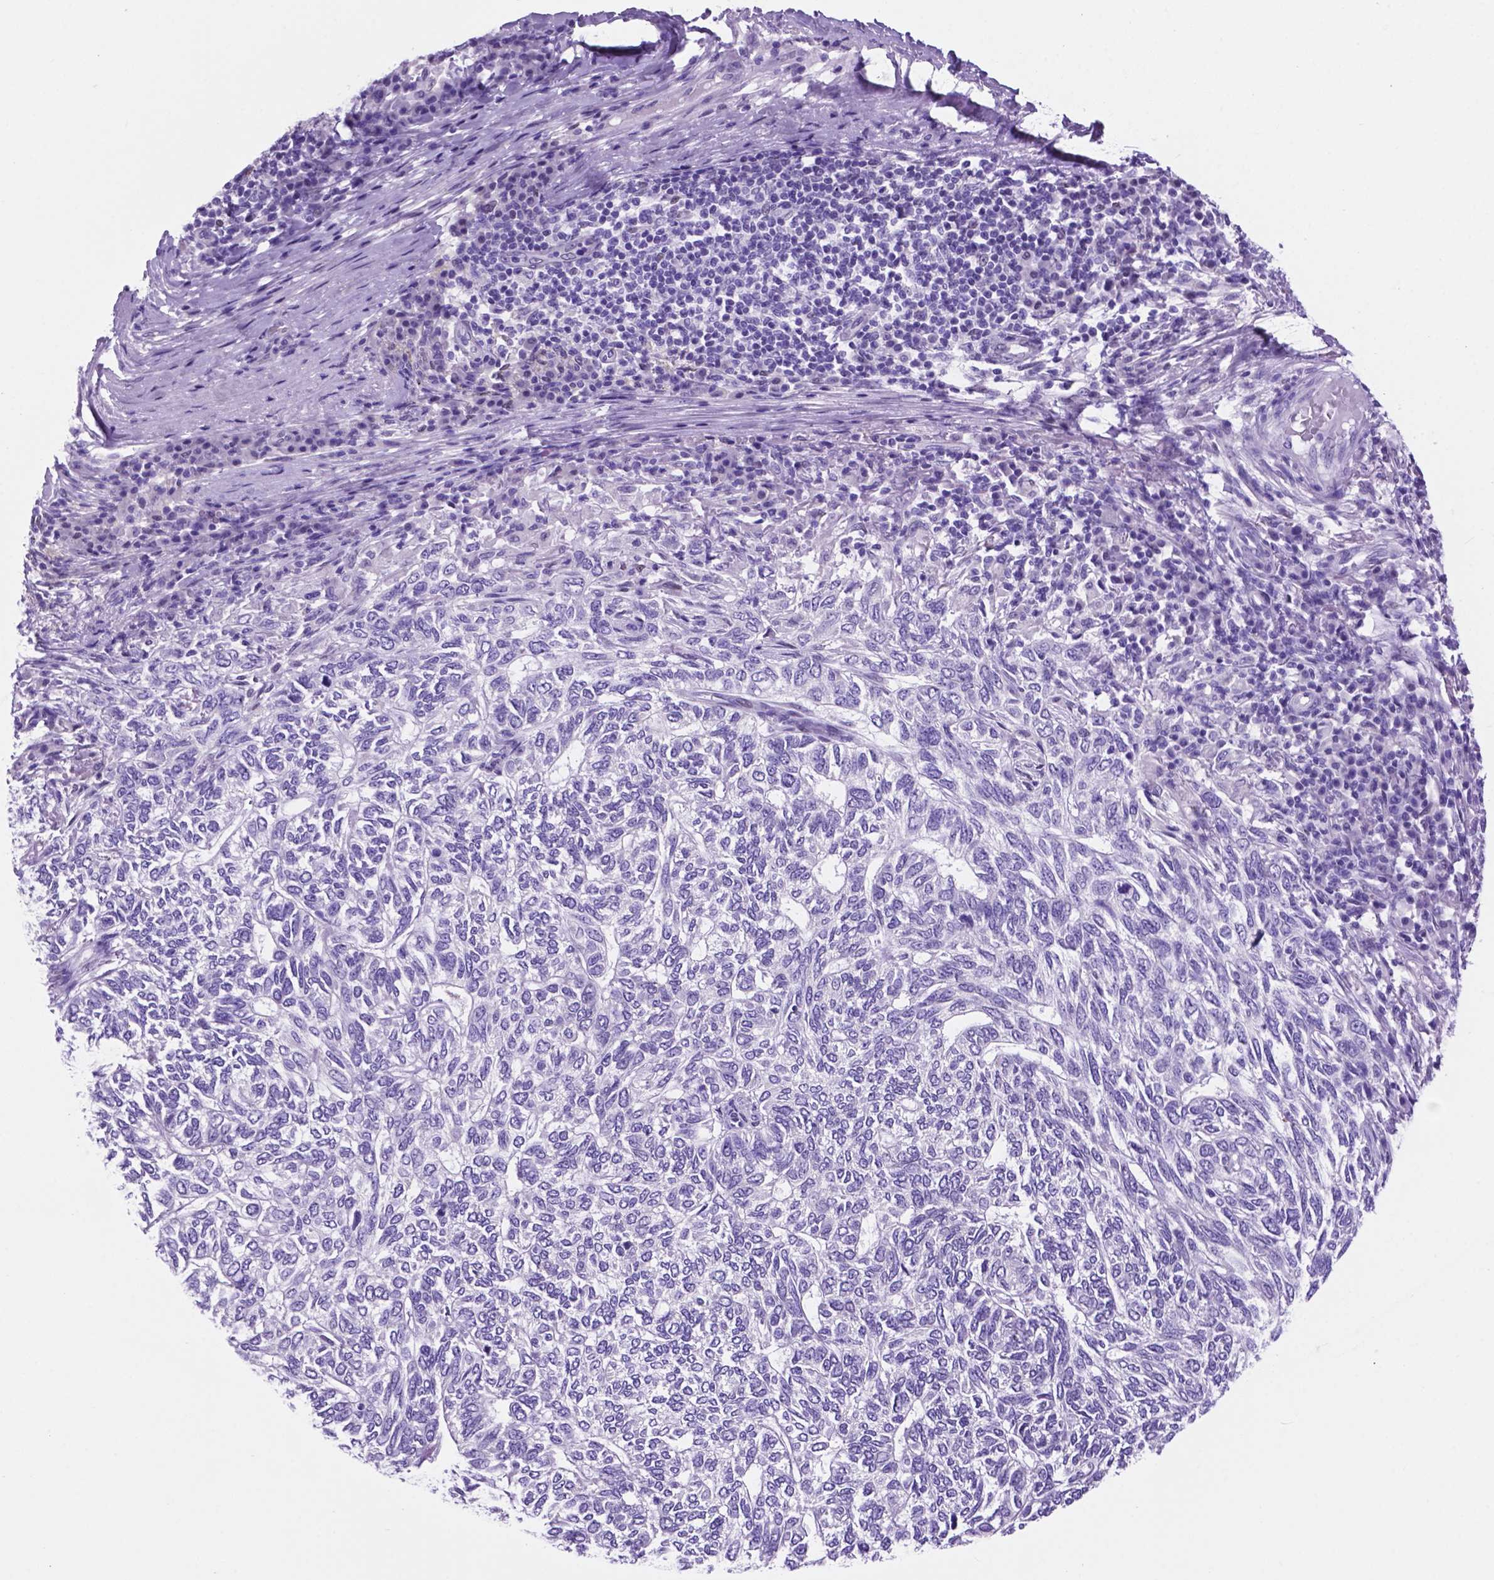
{"staining": {"intensity": "negative", "quantity": "none", "location": "none"}, "tissue": "skin cancer", "cell_type": "Tumor cells", "image_type": "cancer", "snomed": [{"axis": "morphology", "description": "Basal cell carcinoma"}, {"axis": "topography", "description": "Skin"}], "caption": "There is no significant staining in tumor cells of skin cancer (basal cell carcinoma).", "gene": "TMEM210", "patient": {"sex": "female", "age": 65}}